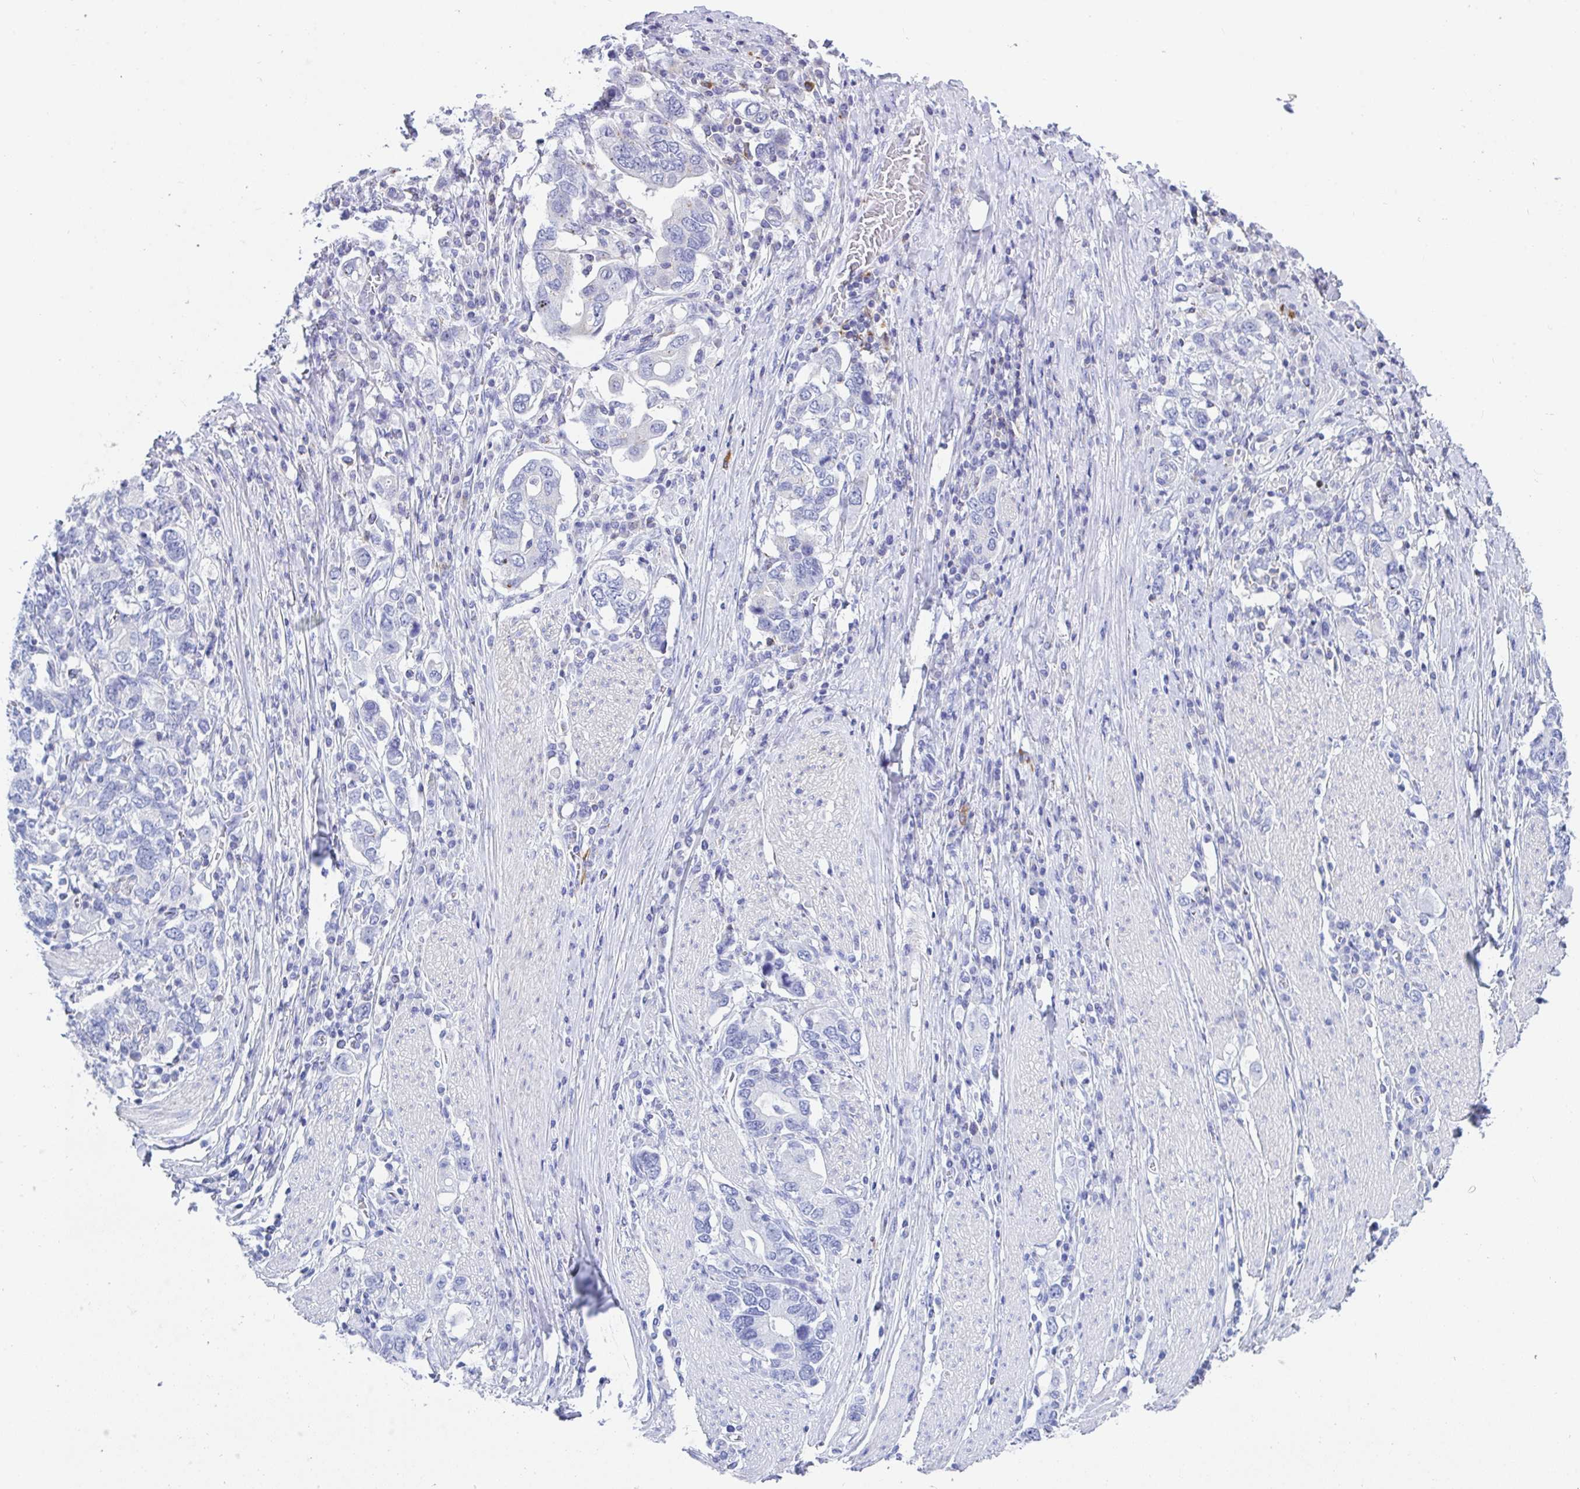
{"staining": {"intensity": "negative", "quantity": "none", "location": "none"}, "tissue": "stomach cancer", "cell_type": "Tumor cells", "image_type": "cancer", "snomed": [{"axis": "morphology", "description": "Adenocarcinoma, NOS"}, {"axis": "topography", "description": "Stomach, upper"}, {"axis": "topography", "description": "Stomach"}], "caption": "Stomach cancer (adenocarcinoma) was stained to show a protein in brown. There is no significant positivity in tumor cells. (Brightfield microscopy of DAB immunohistochemistry (IHC) at high magnification).", "gene": "FRMD3", "patient": {"sex": "male", "age": 62}}